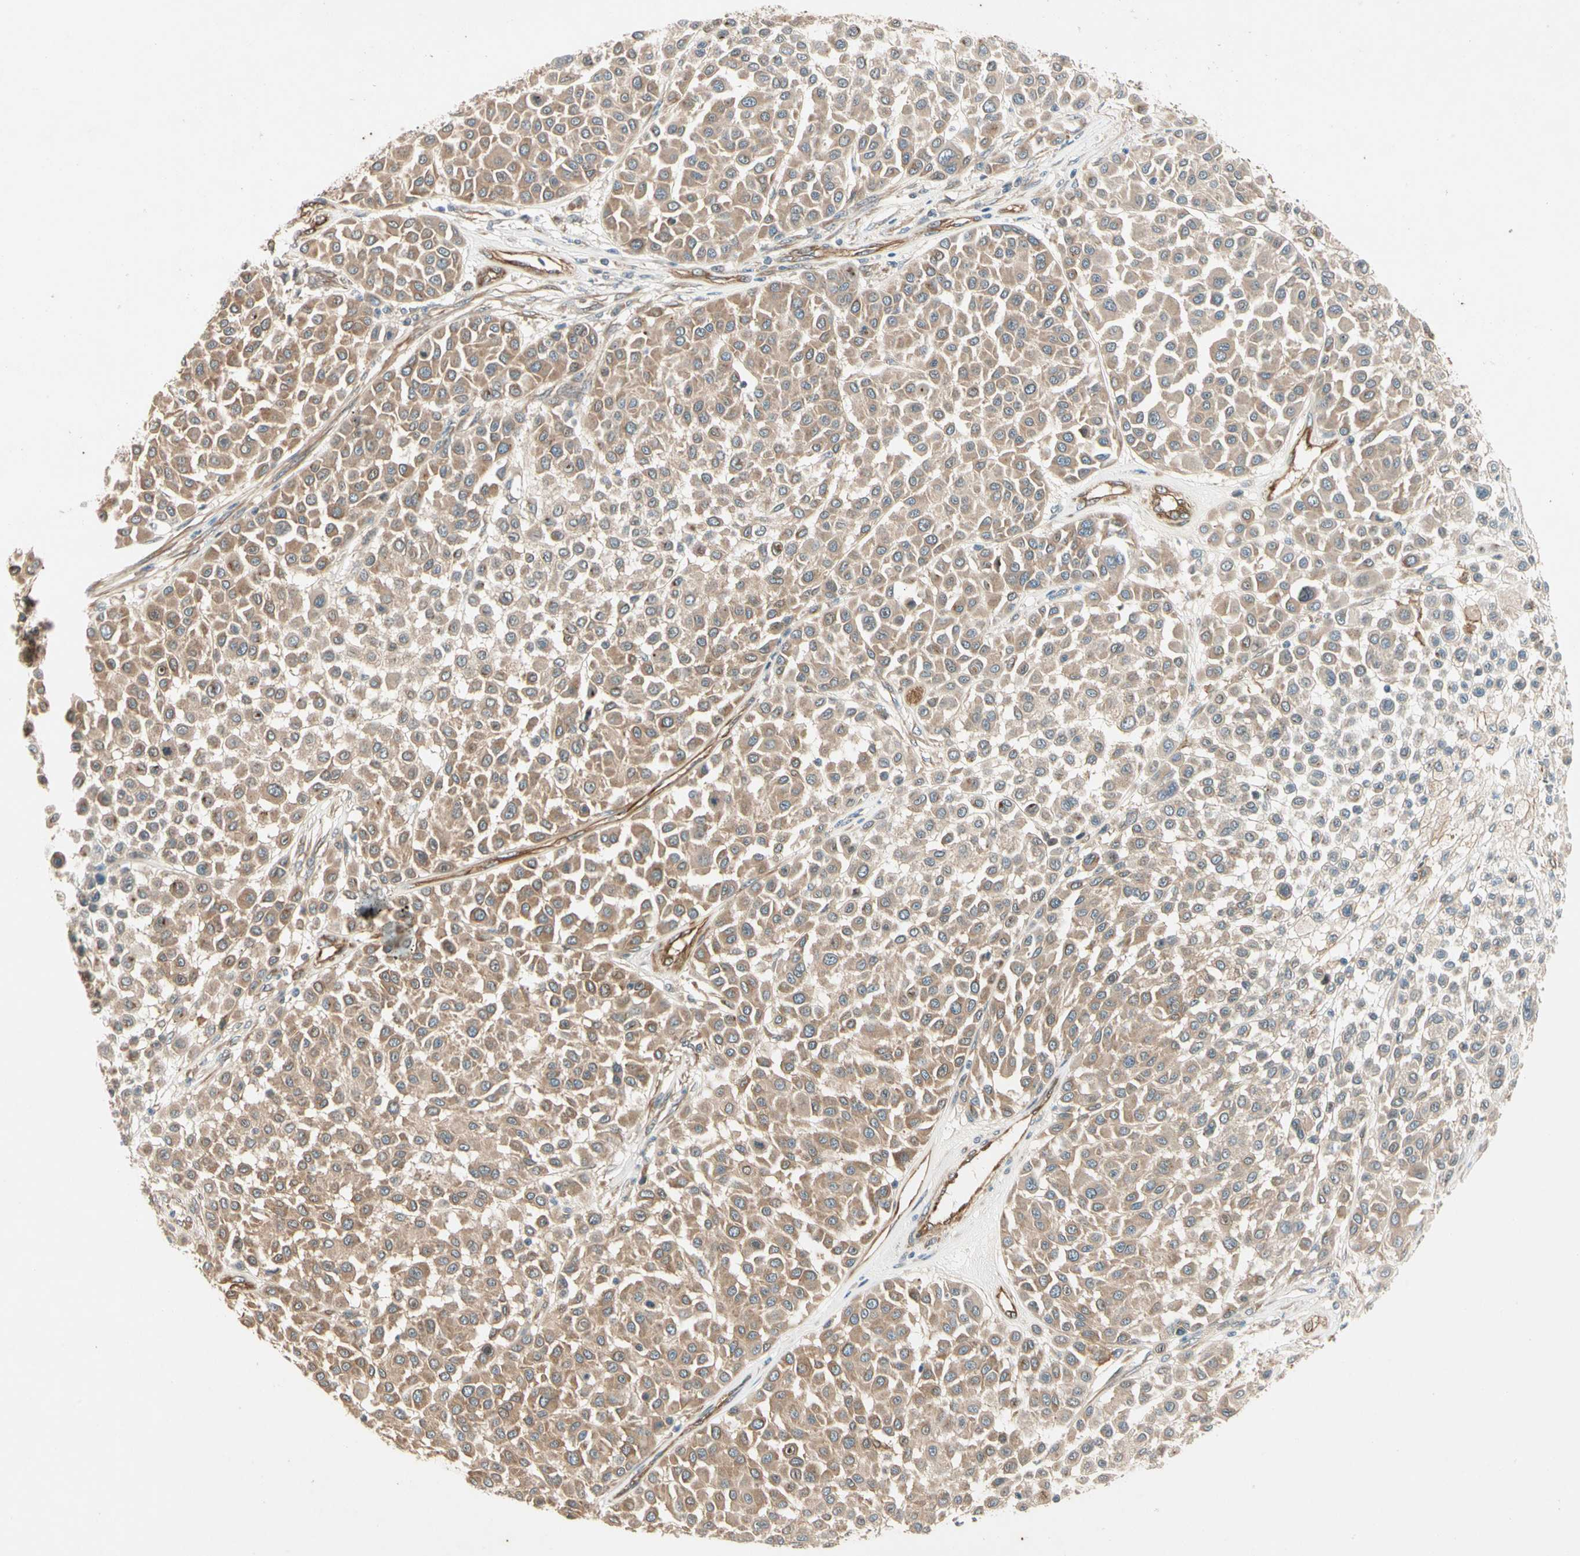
{"staining": {"intensity": "moderate", "quantity": ">75%", "location": "cytoplasmic/membranous"}, "tissue": "melanoma", "cell_type": "Tumor cells", "image_type": "cancer", "snomed": [{"axis": "morphology", "description": "Malignant melanoma, Metastatic site"}, {"axis": "topography", "description": "Soft tissue"}], "caption": "Moderate cytoplasmic/membranous staining is seen in about >75% of tumor cells in malignant melanoma (metastatic site).", "gene": "ROCK2", "patient": {"sex": "male", "age": 41}}